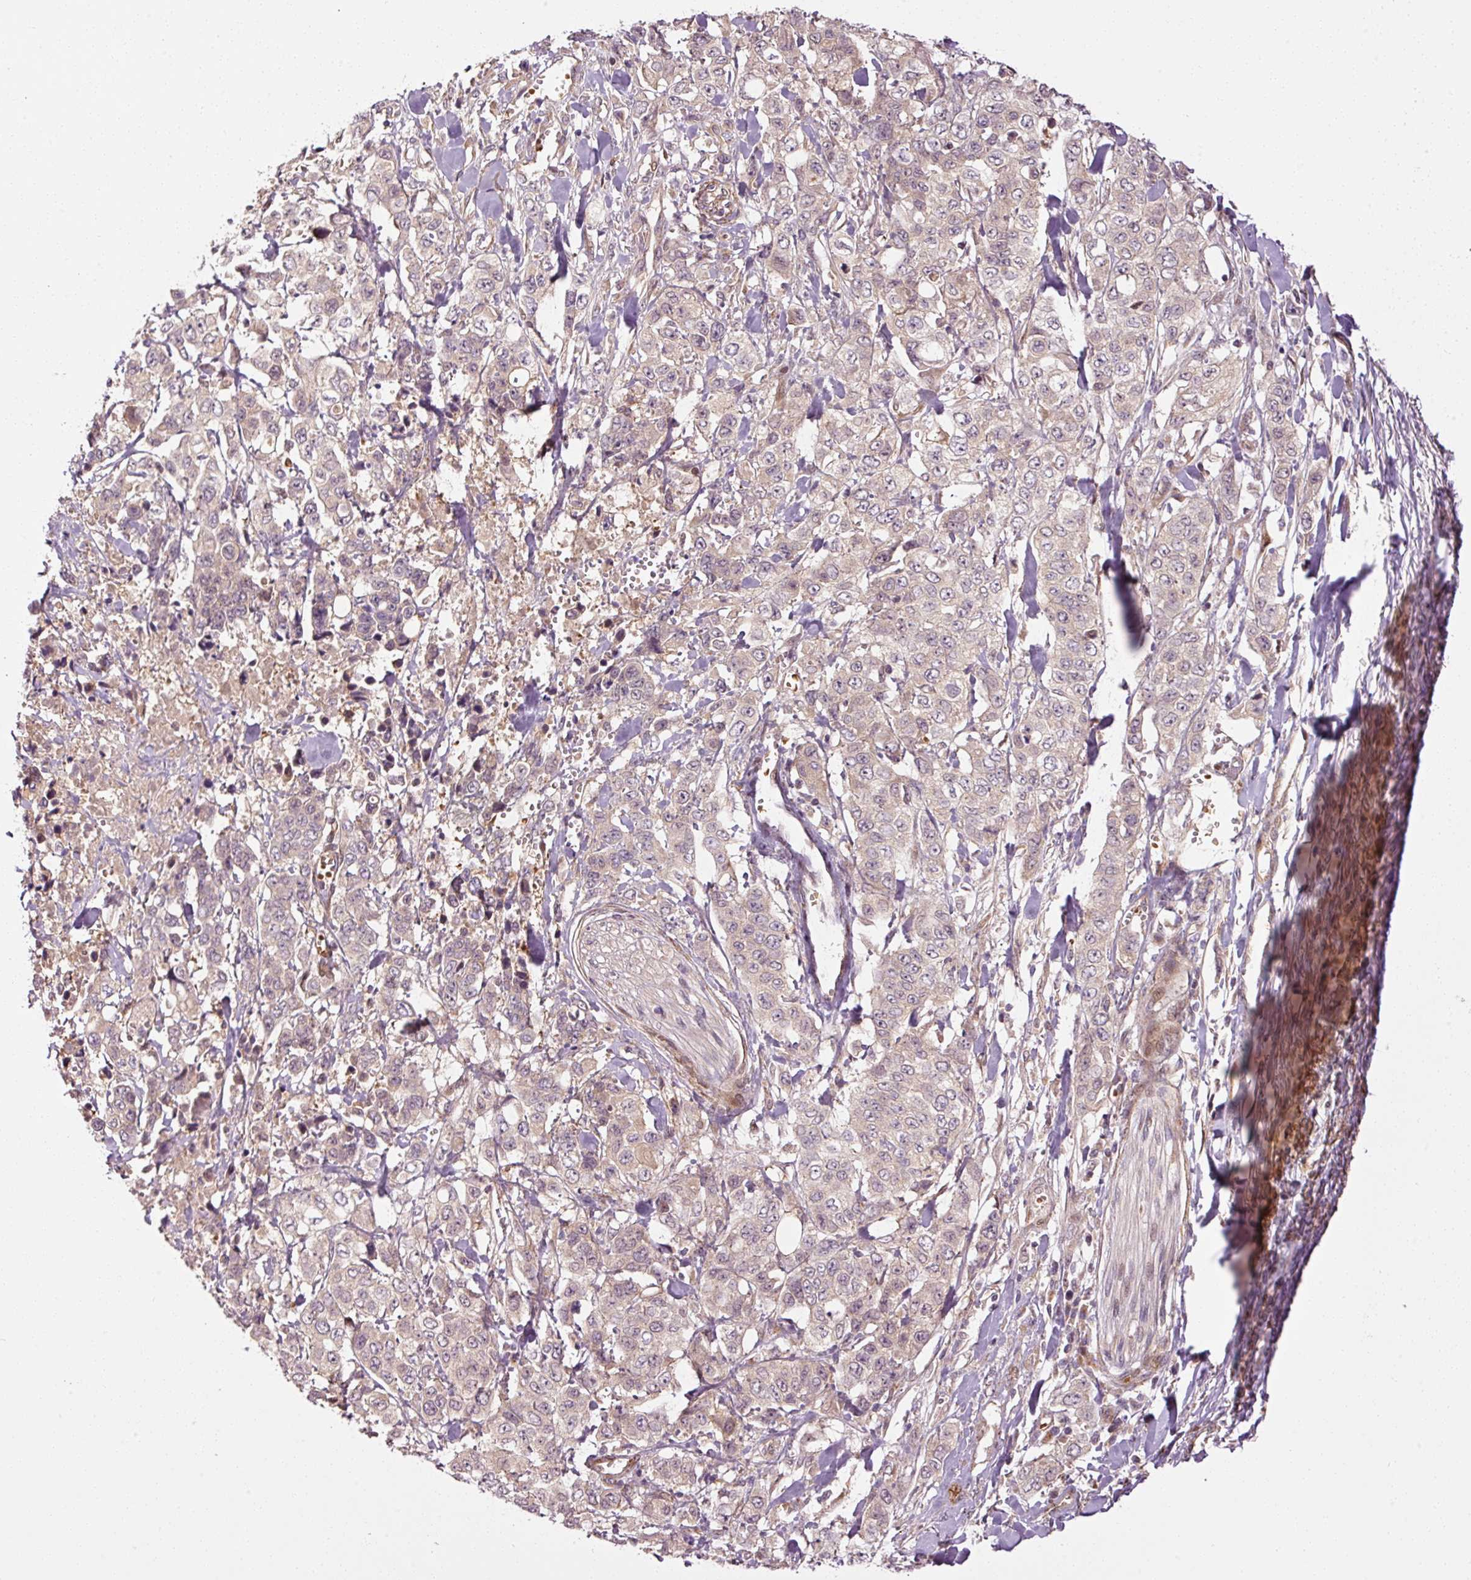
{"staining": {"intensity": "negative", "quantity": "none", "location": "none"}, "tissue": "stomach cancer", "cell_type": "Tumor cells", "image_type": "cancer", "snomed": [{"axis": "morphology", "description": "Adenocarcinoma, NOS"}, {"axis": "topography", "description": "Stomach, upper"}], "caption": "Immunohistochemical staining of human stomach adenocarcinoma reveals no significant expression in tumor cells. (Stains: DAB (3,3'-diaminobenzidine) immunohistochemistry with hematoxylin counter stain, Microscopy: brightfield microscopy at high magnification).", "gene": "PPP1R14B", "patient": {"sex": "male", "age": 62}}